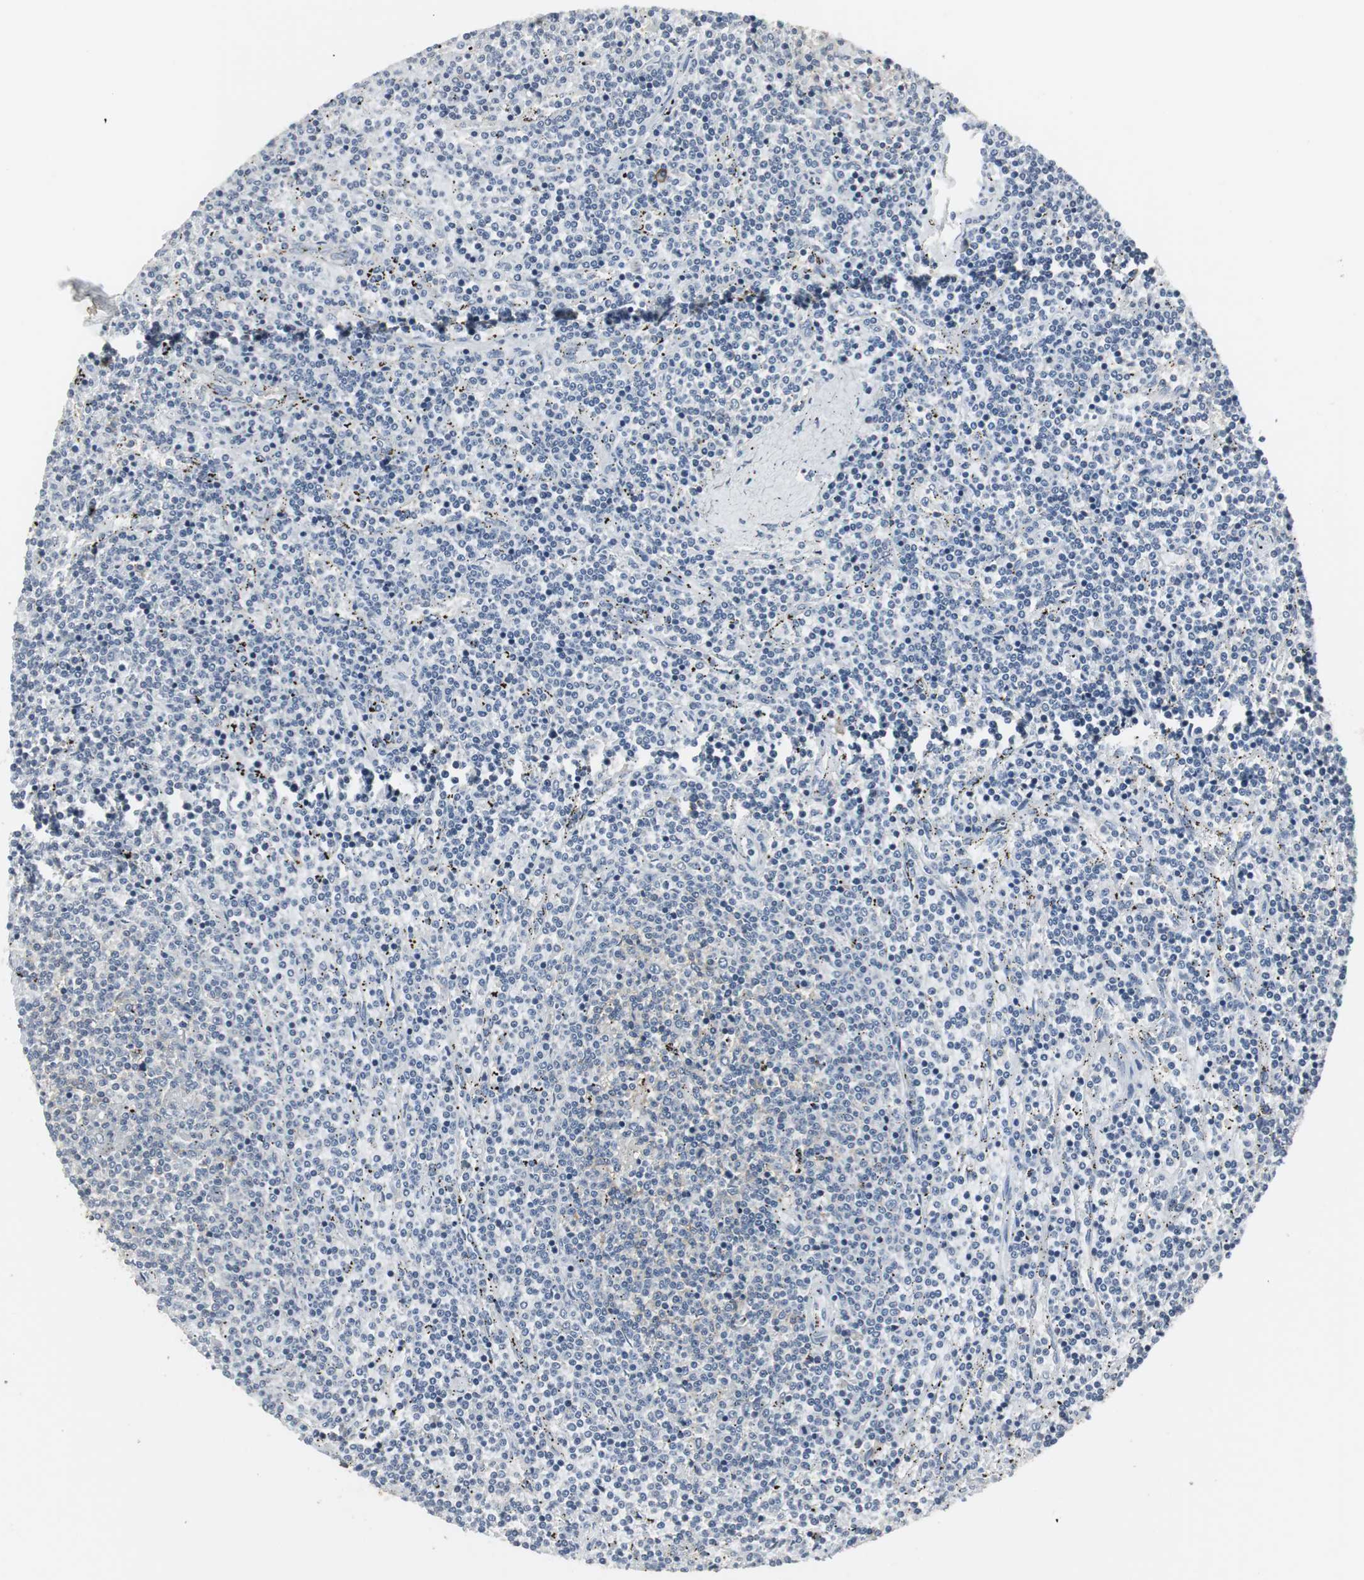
{"staining": {"intensity": "negative", "quantity": "none", "location": "none"}, "tissue": "lymphoma", "cell_type": "Tumor cells", "image_type": "cancer", "snomed": [{"axis": "morphology", "description": "Malignant lymphoma, non-Hodgkin's type, Low grade"}, {"axis": "topography", "description": "Spleen"}], "caption": "Tumor cells show no significant expression in lymphoma. Nuclei are stained in blue.", "gene": "SLC2A5", "patient": {"sex": "female", "age": 50}}